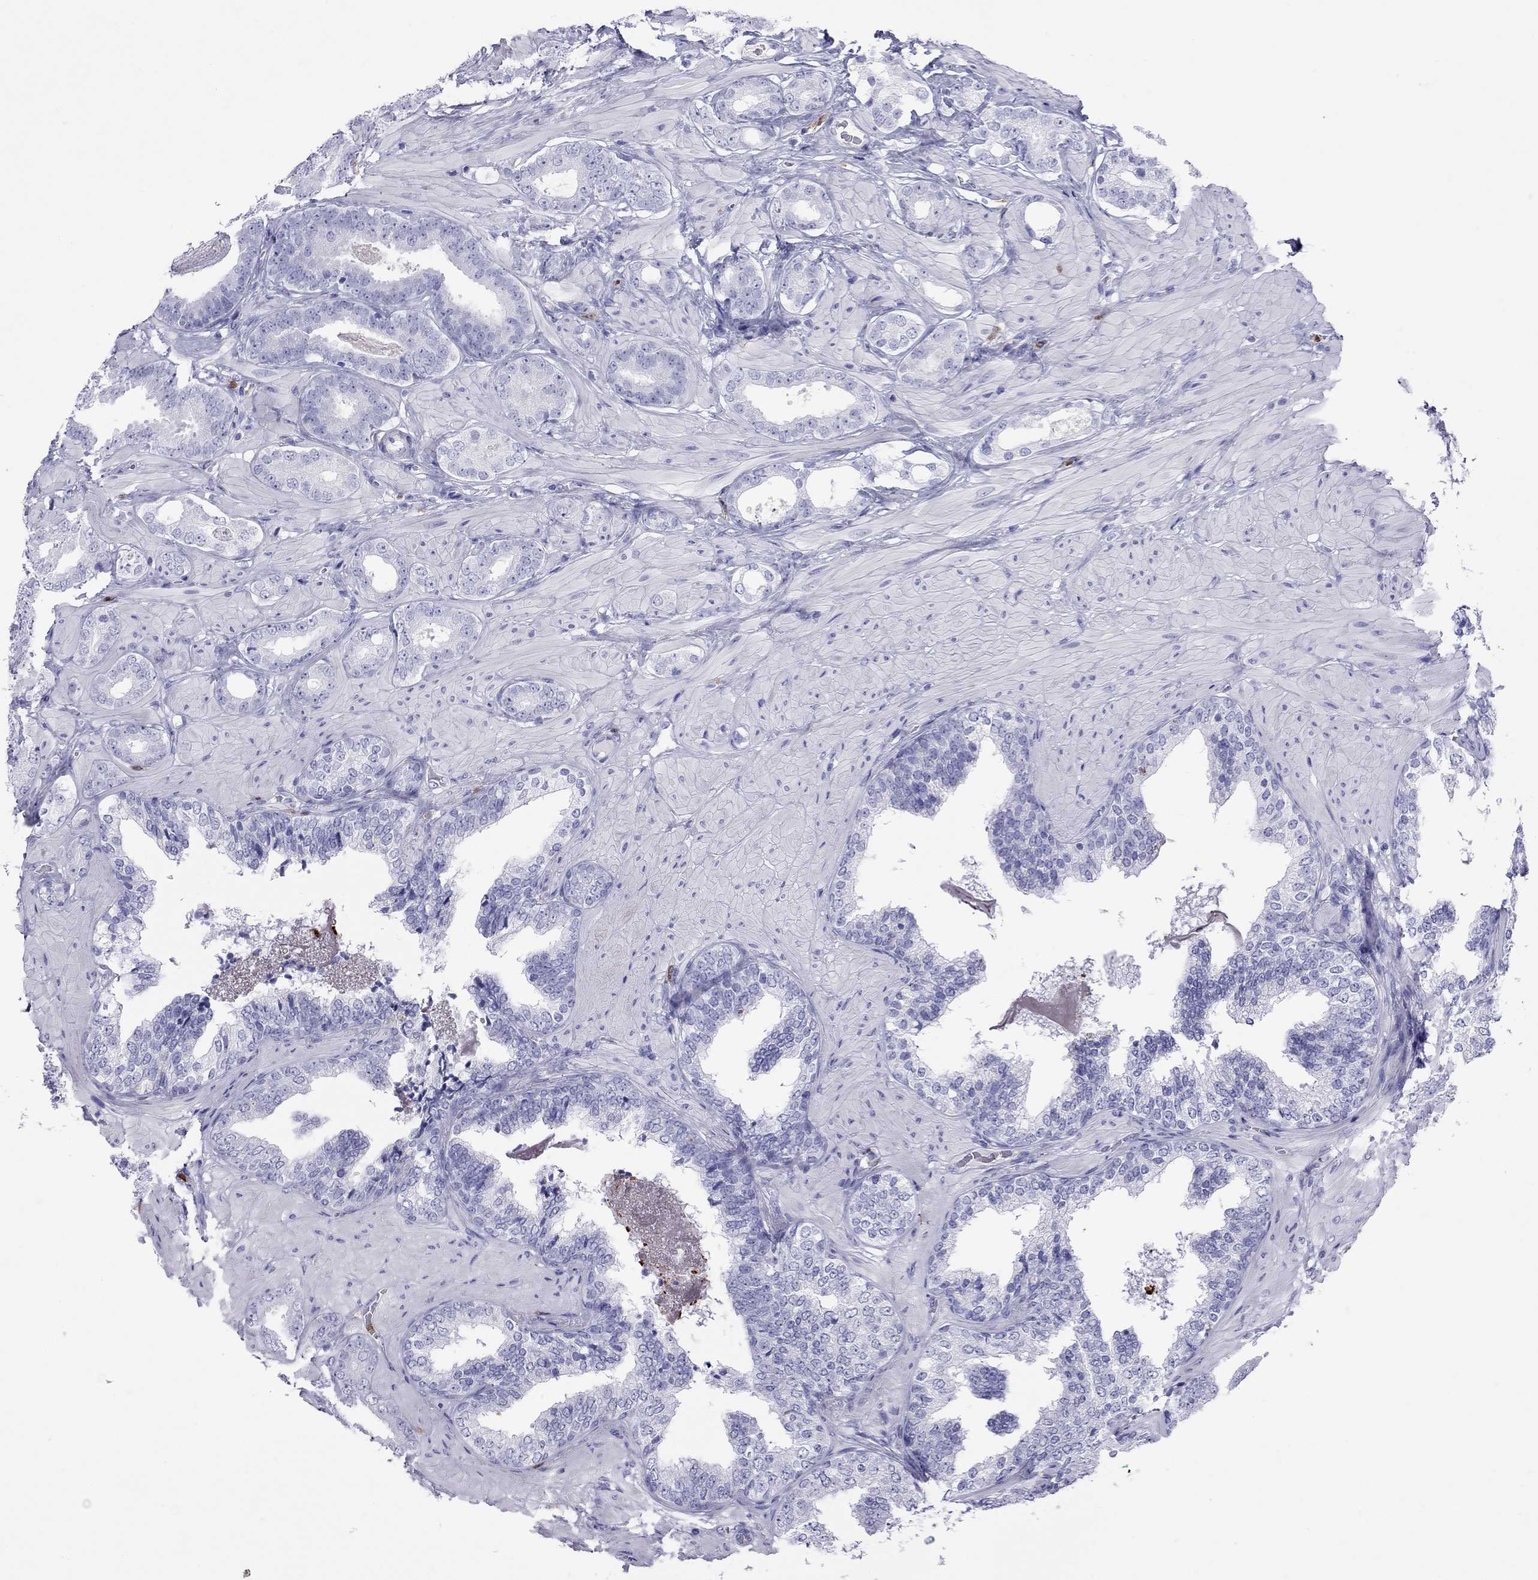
{"staining": {"intensity": "negative", "quantity": "none", "location": "none"}, "tissue": "prostate cancer", "cell_type": "Tumor cells", "image_type": "cancer", "snomed": [{"axis": "morphology", "description": "Adenocarcinoma, Low grade"}, {"axis": "topography", "description": "Prostate"}], "caption": "The immunohistochemistry (IHC) histopathology image has no significant positivity in tumor cells of prostate low-grade adenocarcinoma tissue.", "gene": "SLAMF1", "patient": {"sex": "male", "age": 60}}